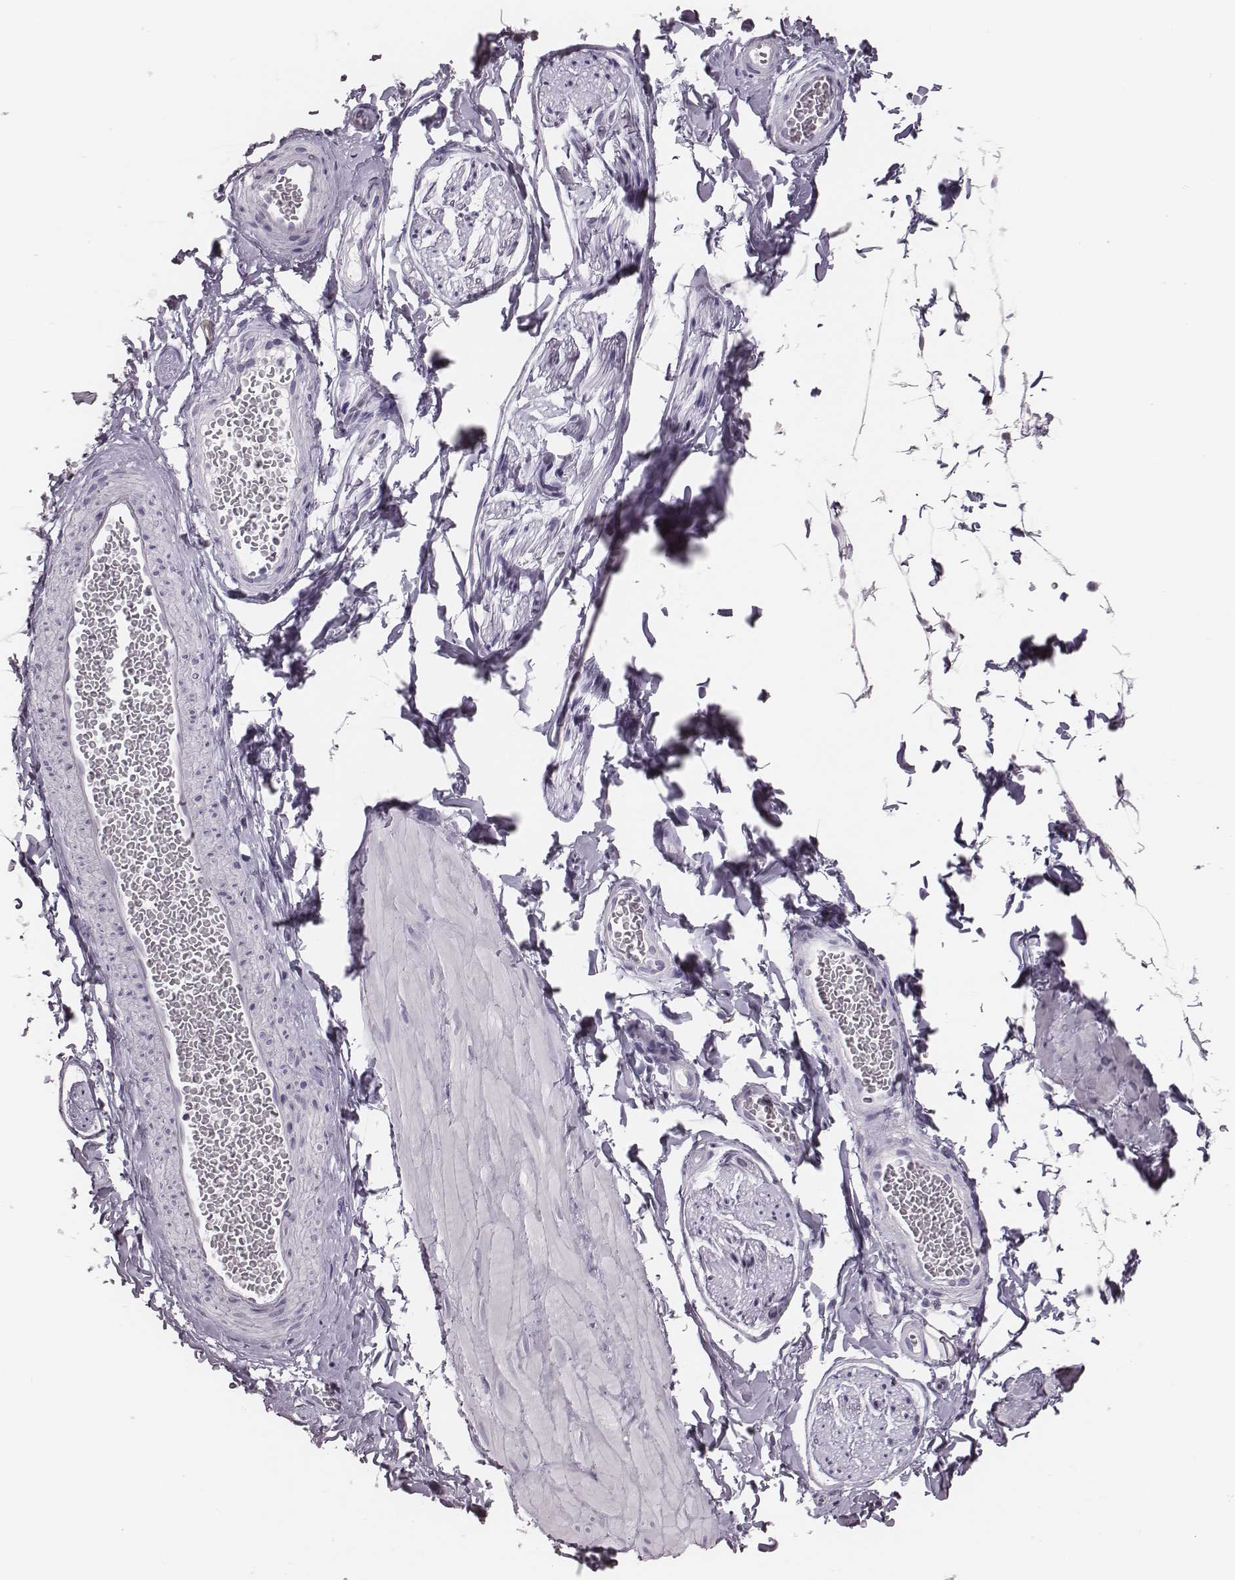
{"staining": {"intensity": "negative", "quantity": "none", "location": "none"}, "tissue": "adipose tissue", "cell_type": "Adipocytes", "image_type": "normal", "snomed": [{"axis": "morphology", "description": "Normal tissue, NOS"}, {"axis": "topography", "description": "Smooth muscle"}, {"axis": "topography", "description": "Peripheral nerve tissue"}], "caption": "Adipose tissue stained for a protein using immunohistochemistry (IHC) reveals no positivity adipocytes.", "gene": "H1", "patient": {"sex": "male", "age": 22}}